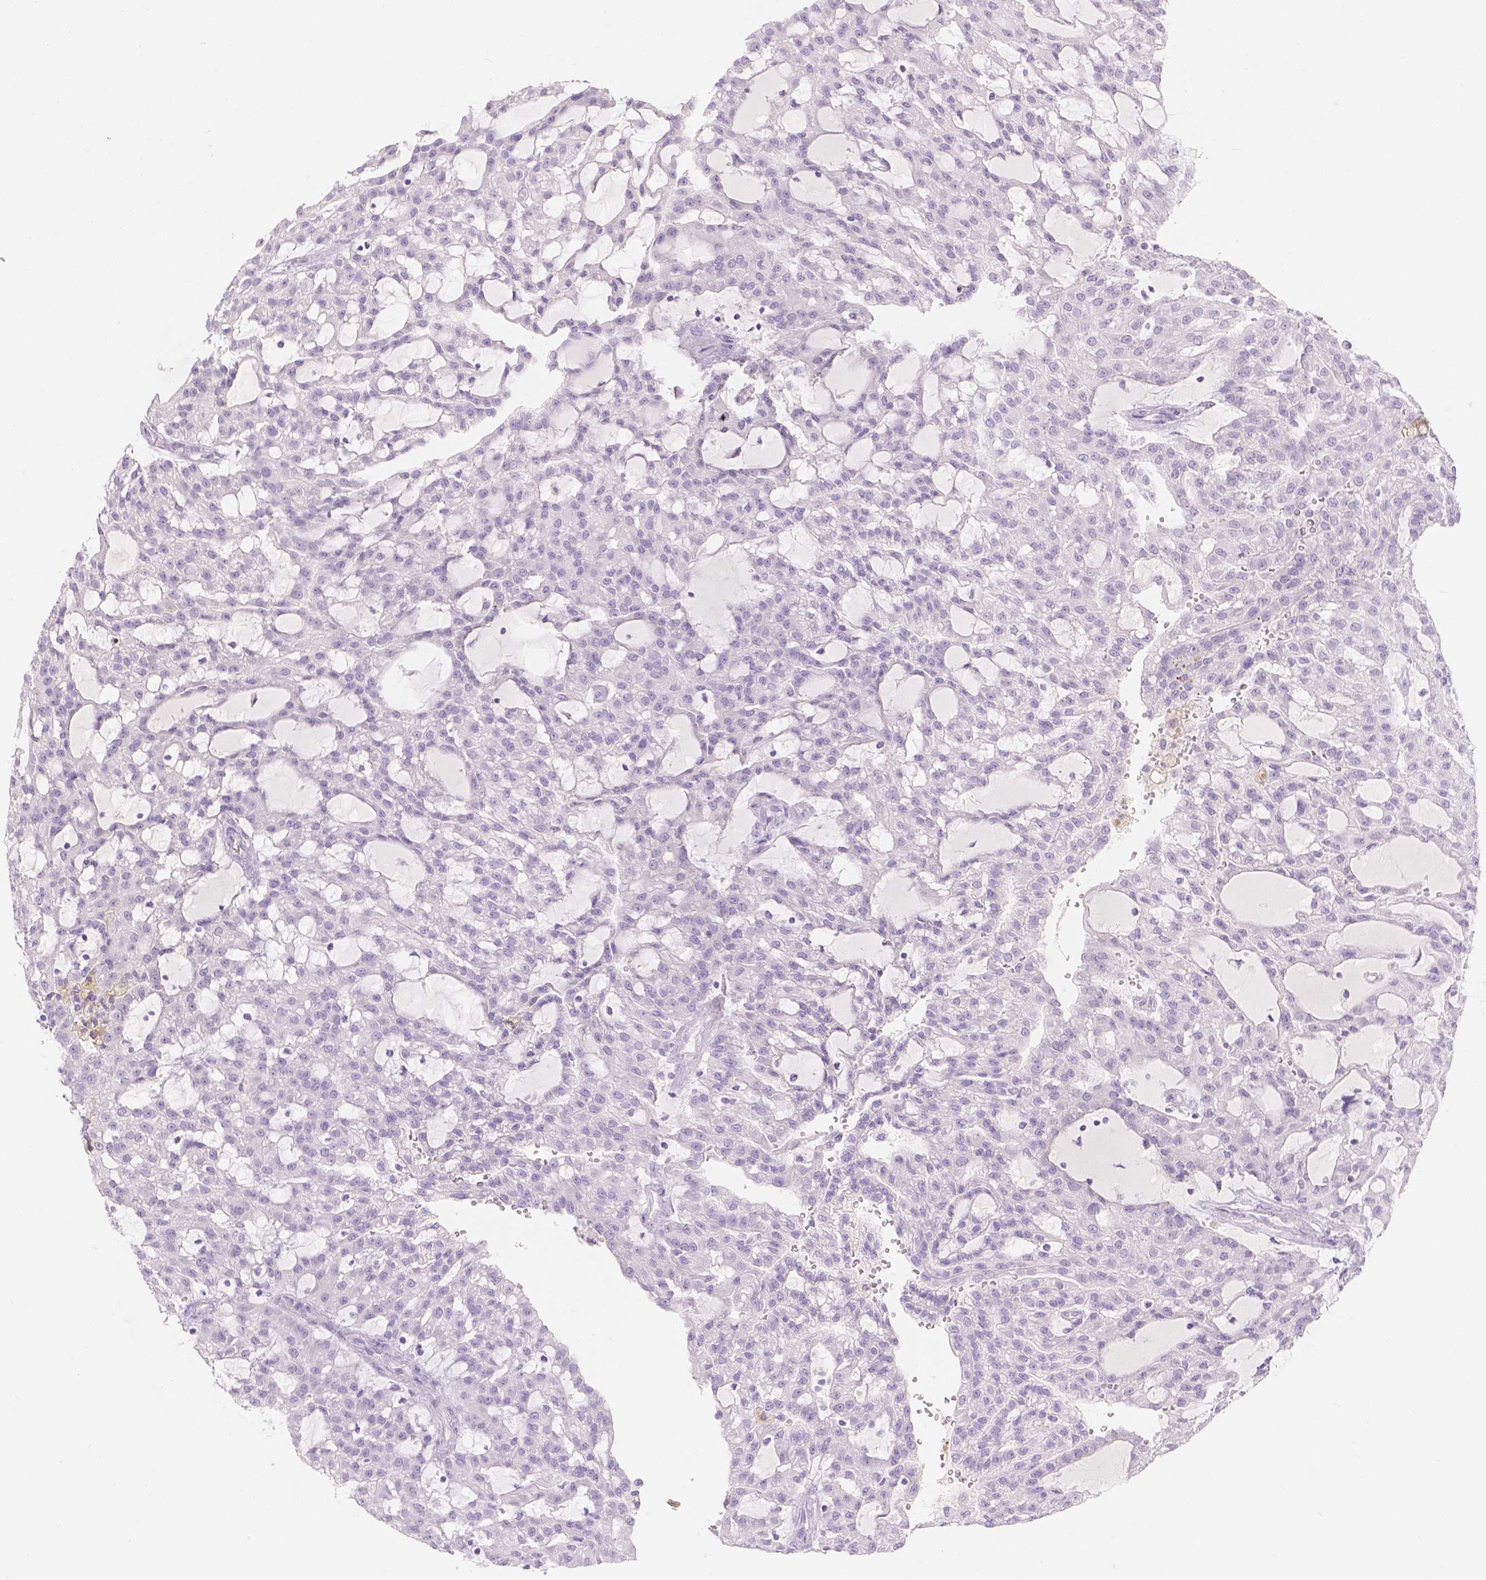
{"staining": {"intensity": "negative", "quantity": "none", "location": "none"}, "tissue": "renal cancer", "cell_type": "Tumor cells", "image_type": "cancer", "snomed": [{"axis": "morphology", "description": "Adenocarcinoma, NOS"}, {"axis": "topography", "description": "Kidney"}], "caption": "This is an IHC histopathology image of renal adenocarcinoma. There is no staining in tumor cells.", "gene": "HTN3", "patient": {"sex": "male", "age": 63}}